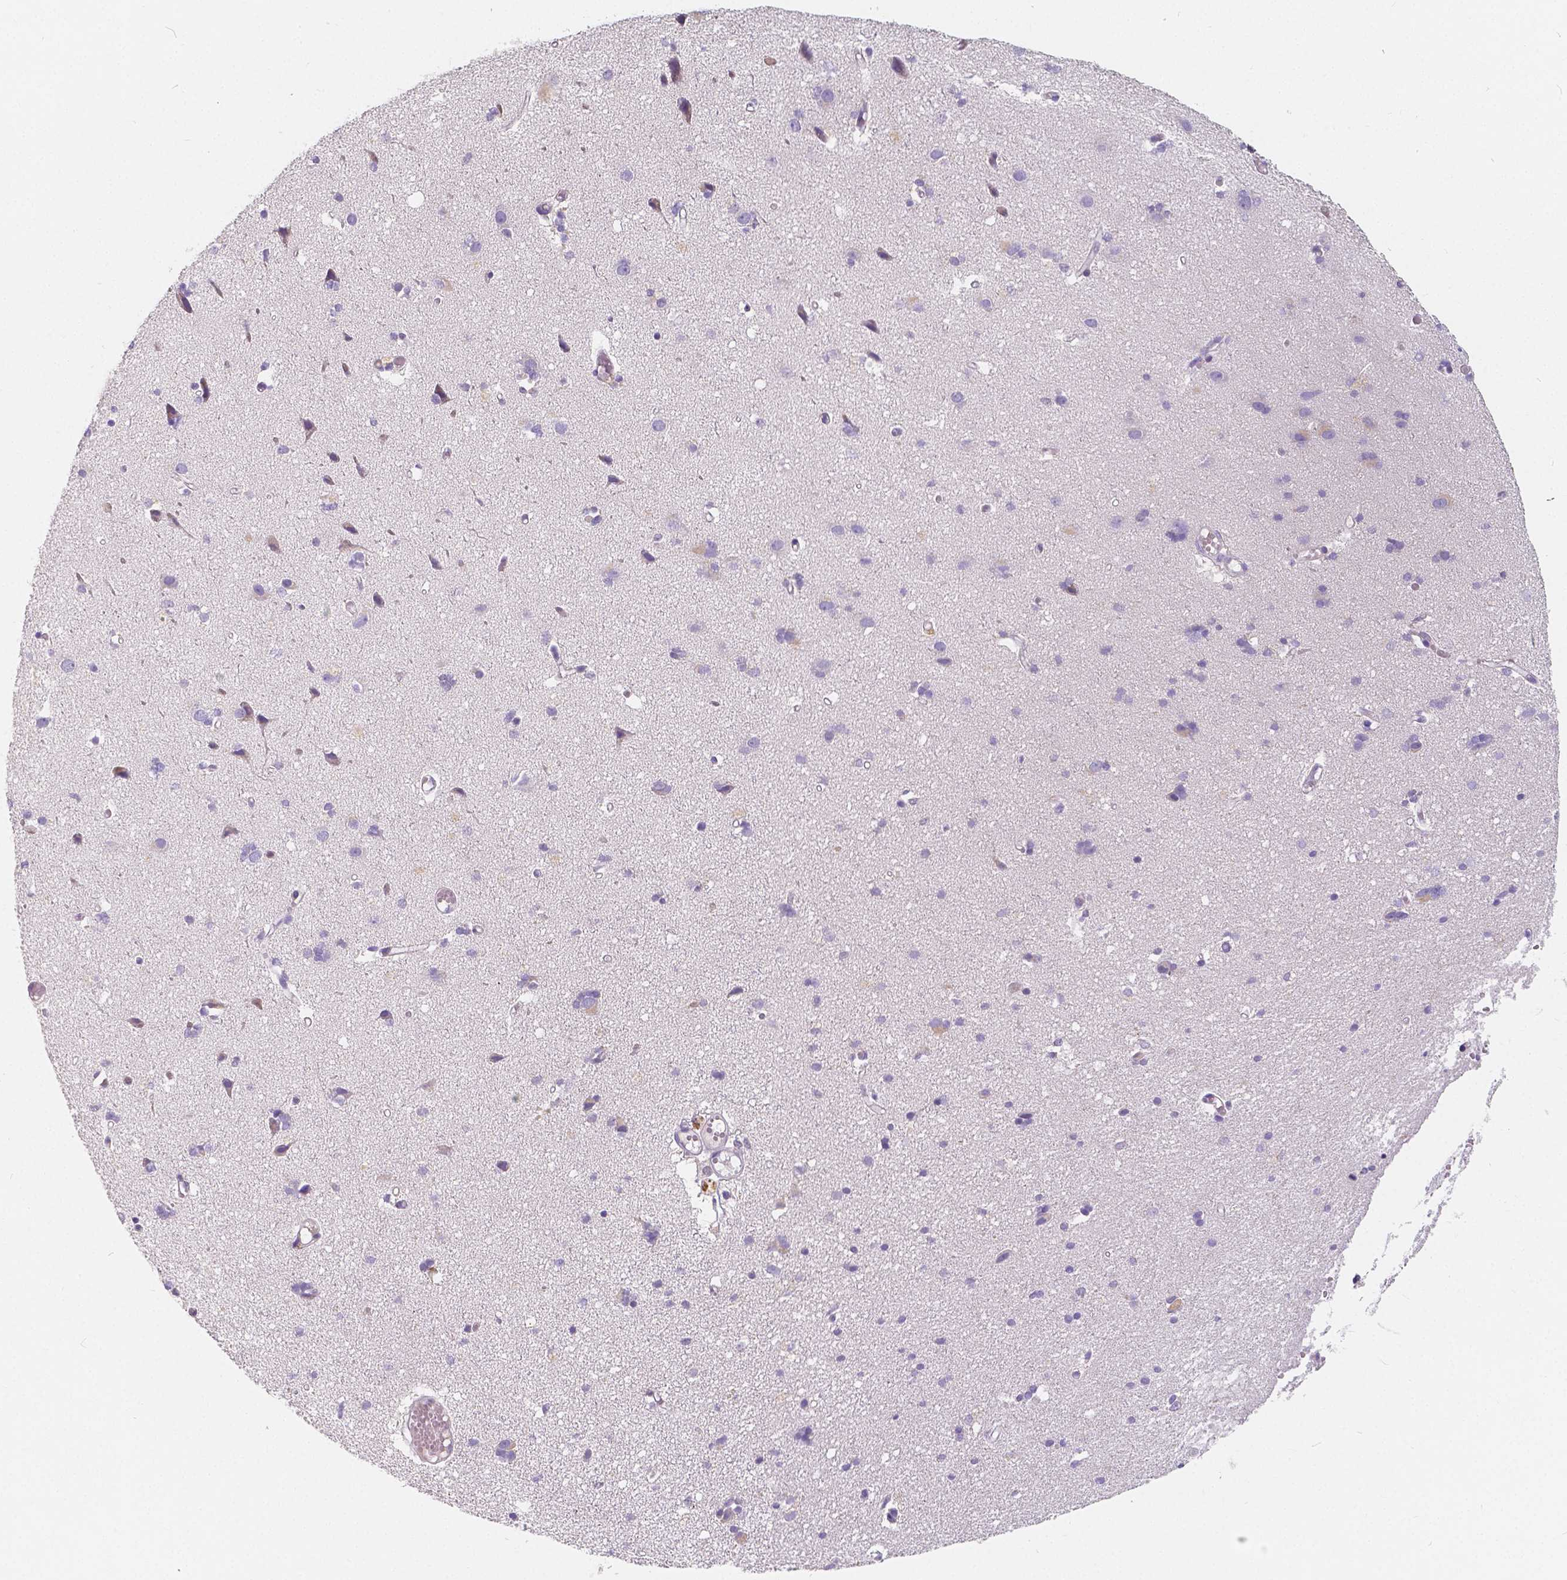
{"staining": {"intensity": "negative", "quantity": "none", "location": "none"}, "tissue": "cerebral cortex", "cell_type": "Endothelial cells", "image_type": "normal", "snomed": [{"axis": "morphology", "description": "Normal tissue, NOS"}, {"axis": "morphology", "description": "Glioma, malignant, High grade"}, {"axis": "topography", "description": "Cerebral cortex"}], "caption": "This is a micrograph of immunohistochemistry staining of normal cerebral cortex, which shows no positivity in endothelial cells. (Stains: DAB immunohistochemistry with hematoxylin counter stain, Microscopy: brightfield microscopy at high magnification).", "gene": "RNF186", "patient": {"sex": "male", "age": 71}}